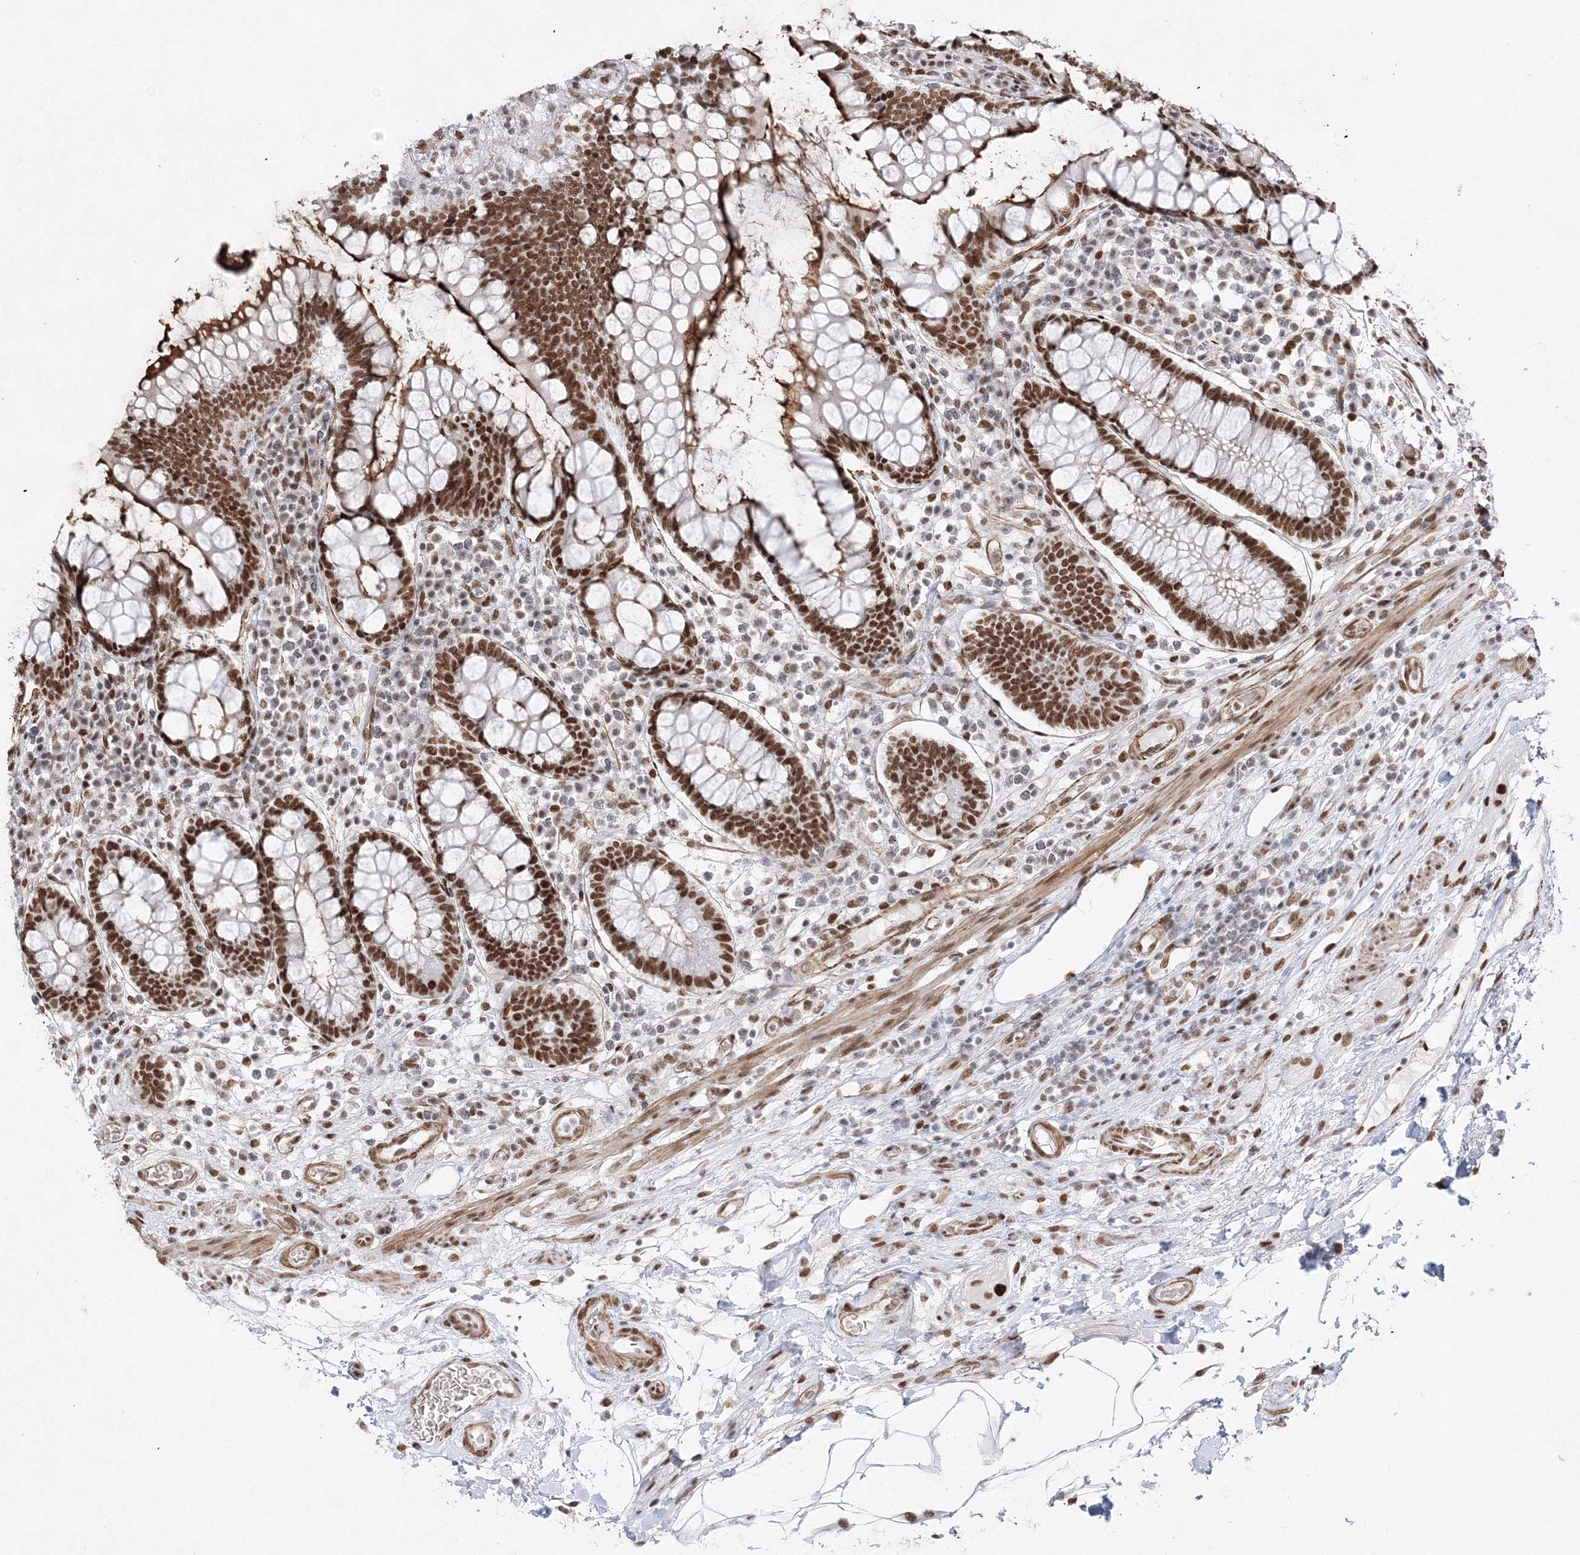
{"staining": {"intensity": "moderate", "quantity": ">75%", "location": "cytoplasmic/membranous,nuclear"}, "tissue": "colon", "cell_type": "Endothelial cells", "image_type": "normal", "snomed": [{"axis": "morphology", "description": "Normal tissue, NOS"}, {"axis": "topography", "description": "Colon"}], "caption": "Brown immunohistochemical staining in normal colon reveals moderate cytoplasmic/membranous,nuclear expression in approximately >75% of endothelial cells. The protein of interest is stained brown, and the nuclei are stained in blue (DAB IHC with brightfield microscopy, high magnification).", "gene": "ZNF638", "patient": {"sex": "female", "age": 79}}